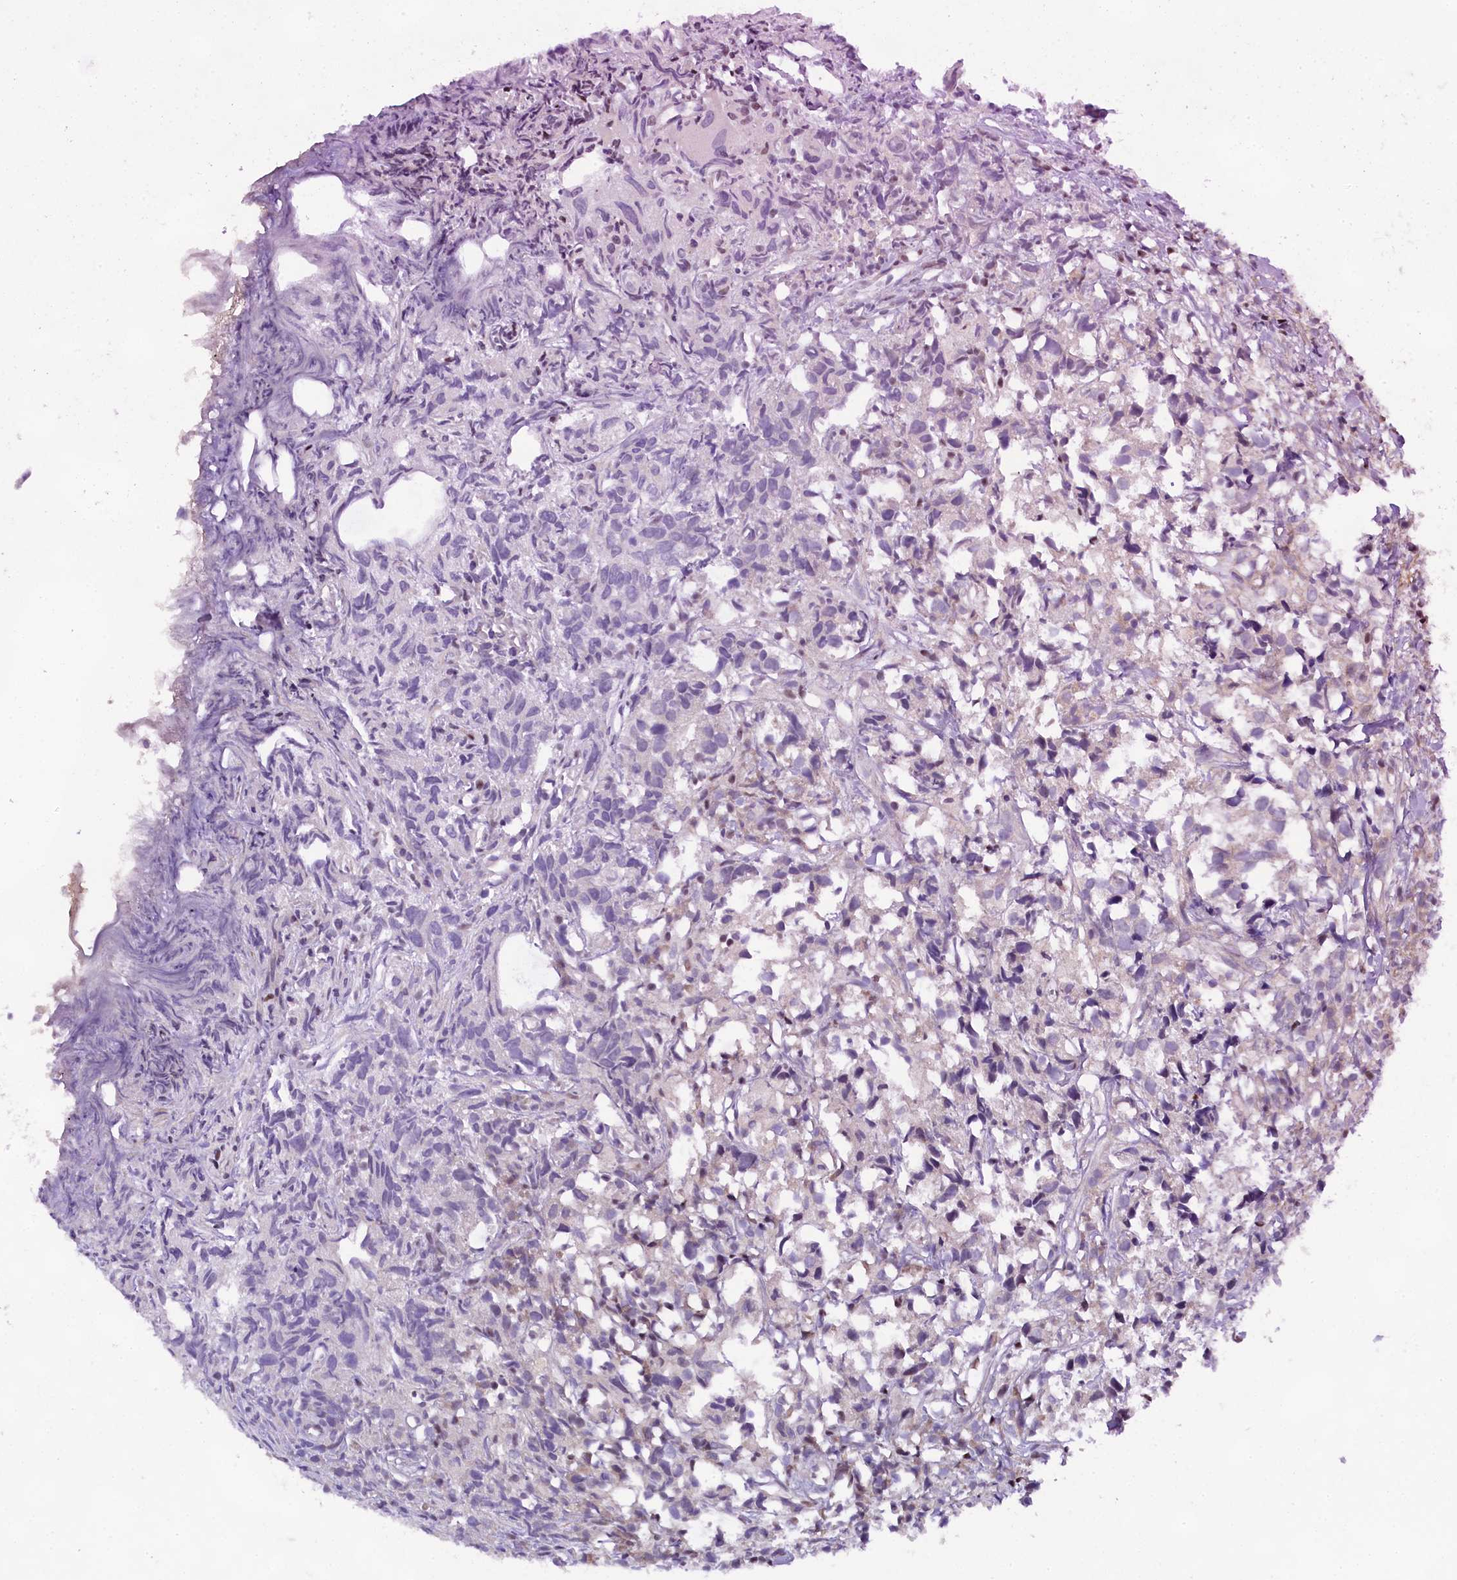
{"staining": {"intensity": "negative", "quantity": "none", "location": "none"}, "tissue": "urothelial cancer", "cell_type": "Tumor cells", "image_type": "cancer", "snomed": [{"axis": "morphology", "description": "Urothelial carcinoma, High grade"}, {"axis": "topography", "description": "Urinary bladder"}], "caption": "Urothelial carcinoma (high-grade) was stained to show a protein in brown. There is no significant expression in tumor cells.", "gene": "SP4", "patient": {"sex": "female", "age": 75}}